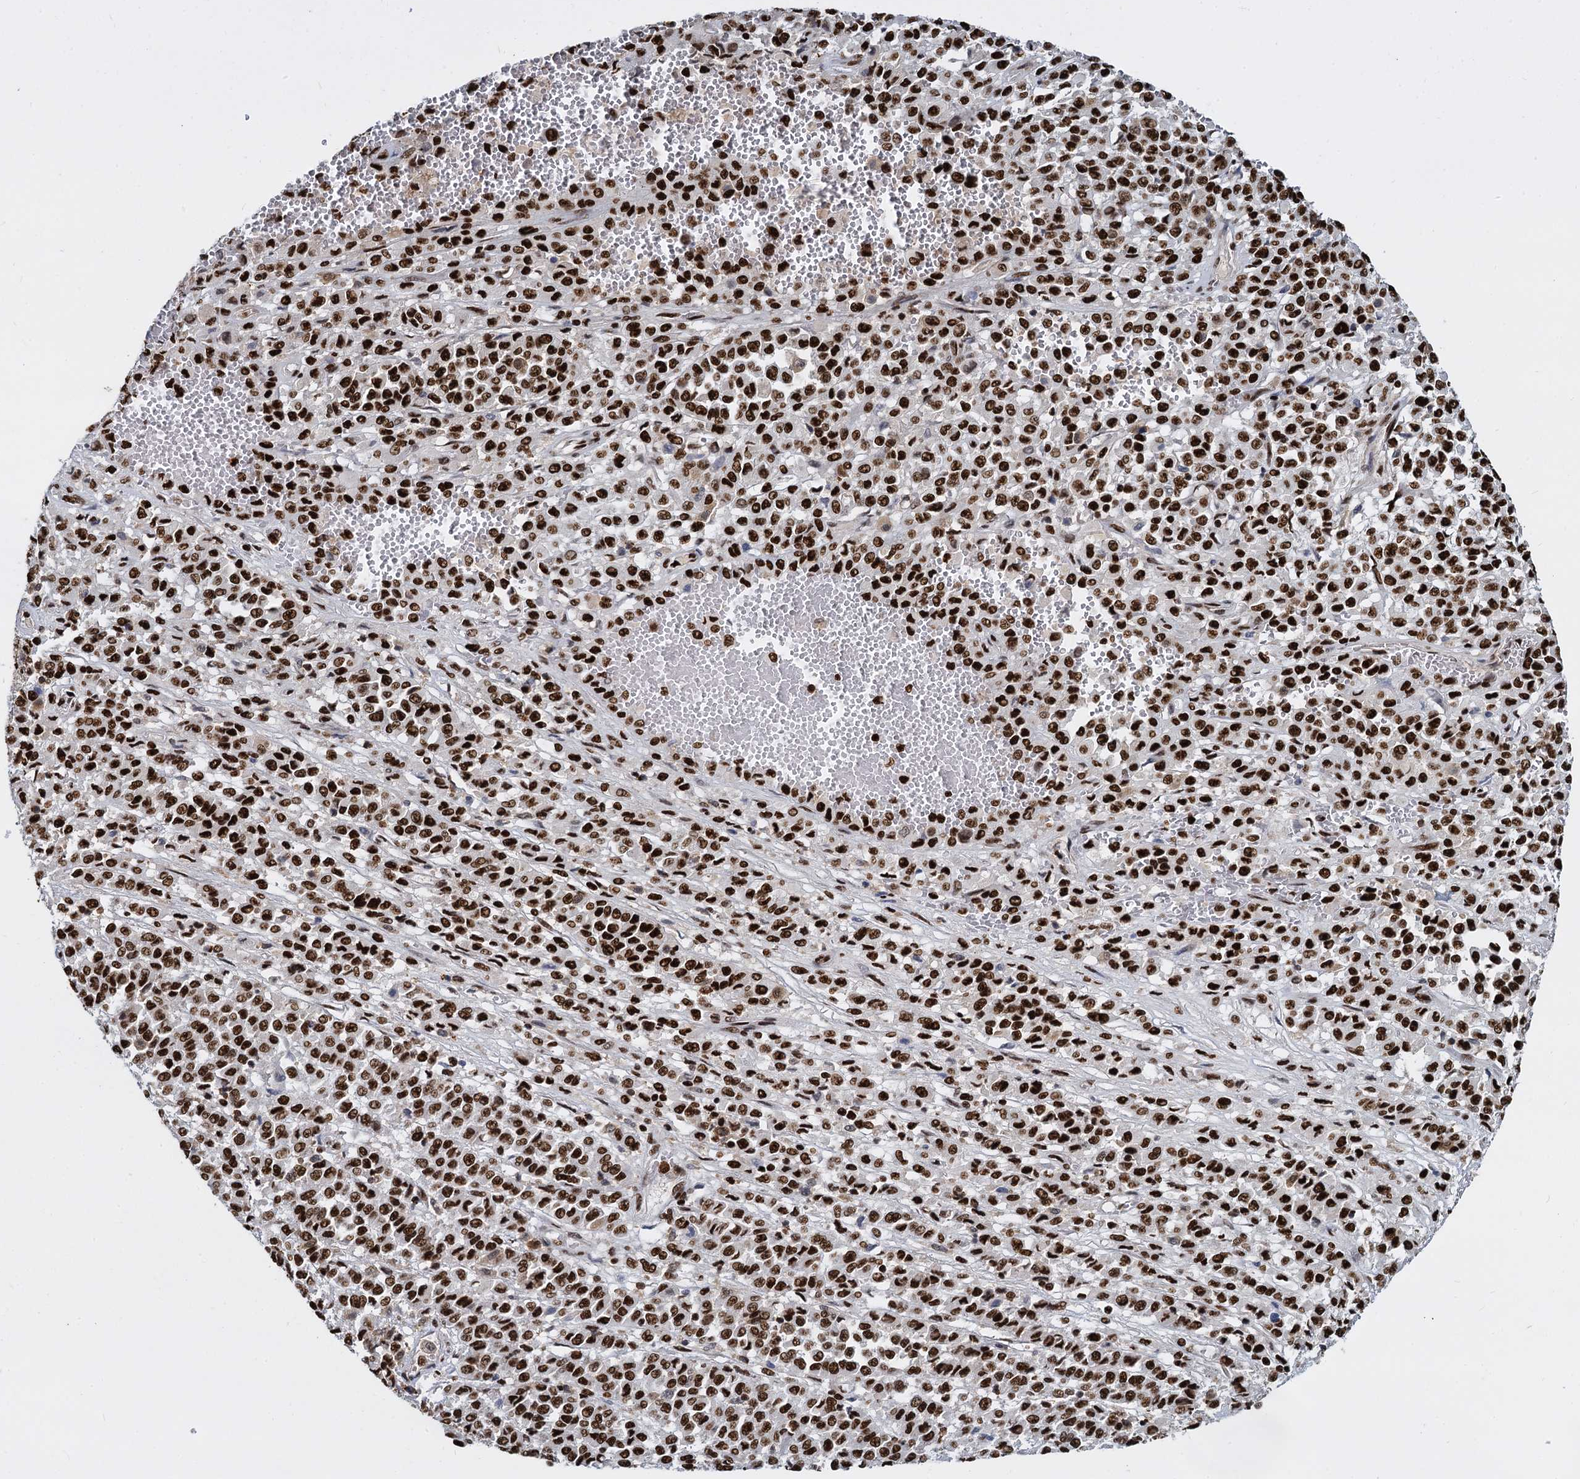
{"staining": {"intensity": "strong", "quantity": ">75%", "location": "nuclear"}, "tissue": "melanoma", "cell_type": "Tumor cells", "image_type": "cancer", "snomed": [{"axis": "morphology", "description": "Malignant melanoma, Metastatic site"}, {"axis": "topography", "description": "Pancreas"}], "caption": "DAB immunohistochemical staining of human malignant melanoma (metastatic site) demonstrates strong nuclear protein staining in about >75% of tumor cells.", "gene": "DCPS", "patient": {"sex": "female", "age": 30}}